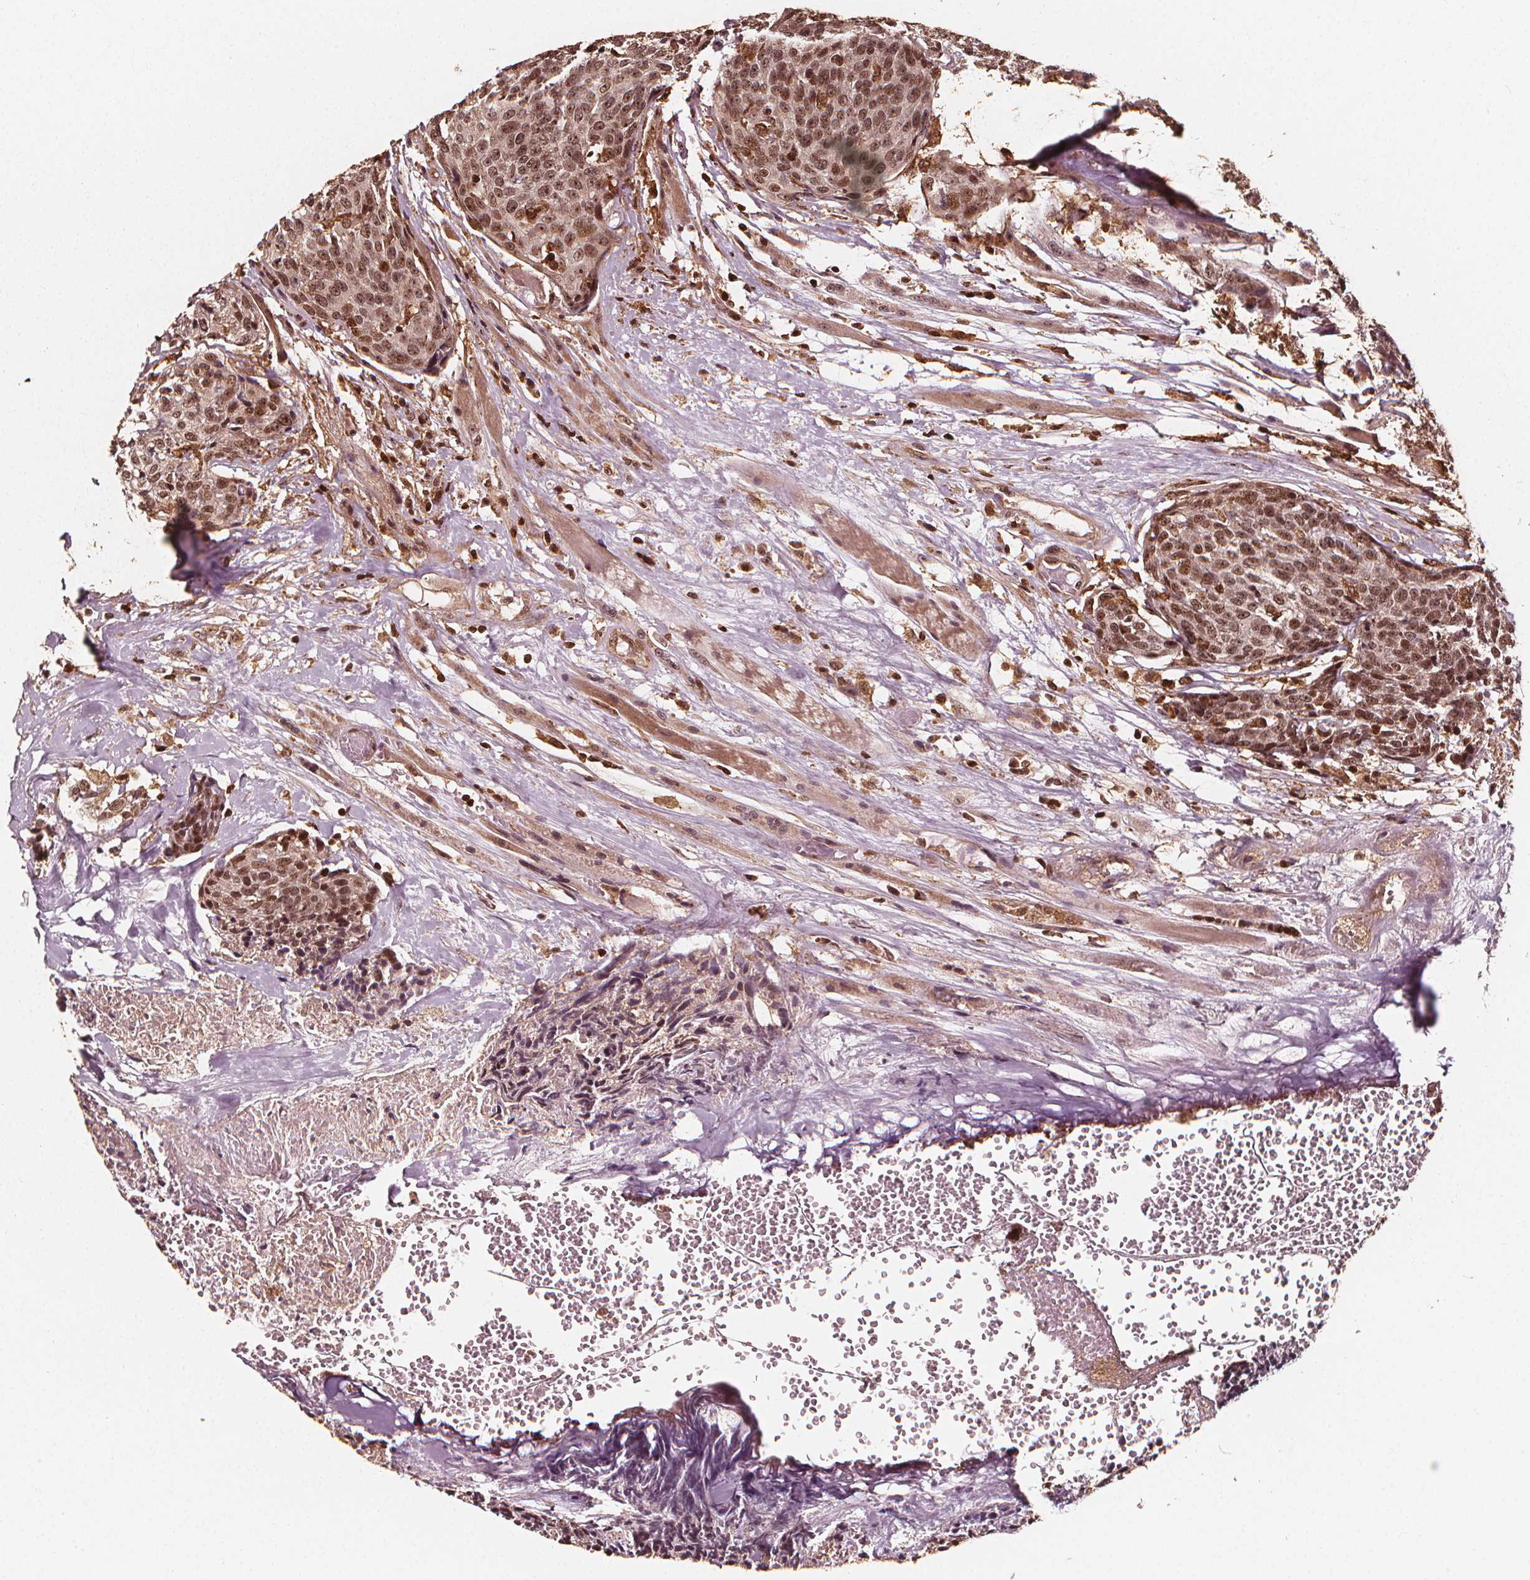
{"staining": {"intensity": "moderate", "quantity": ">75%", "location": "nuclear"}, "tissue": "head and neck cancer", "cell_type": "Tumor cells", "image_type": "cancer", "snomed": [{"axis": "morphology", "description": "Squamous cell carcinoma, NOS"}, {"axis": "topography", "description": "Oral tissue"}, {"axis": "topography", "description": "Head-Neck"}], "caption": "DAB (3,3'-diaminobenzidine) immunohistochemical staining of squamous cell carcinoma (head and neck) reveals moderate nuclear protein expression in about >75% of tumor cells.", "gene": "EXOSC9", "patient": {"sex": "male", "age": 64}}